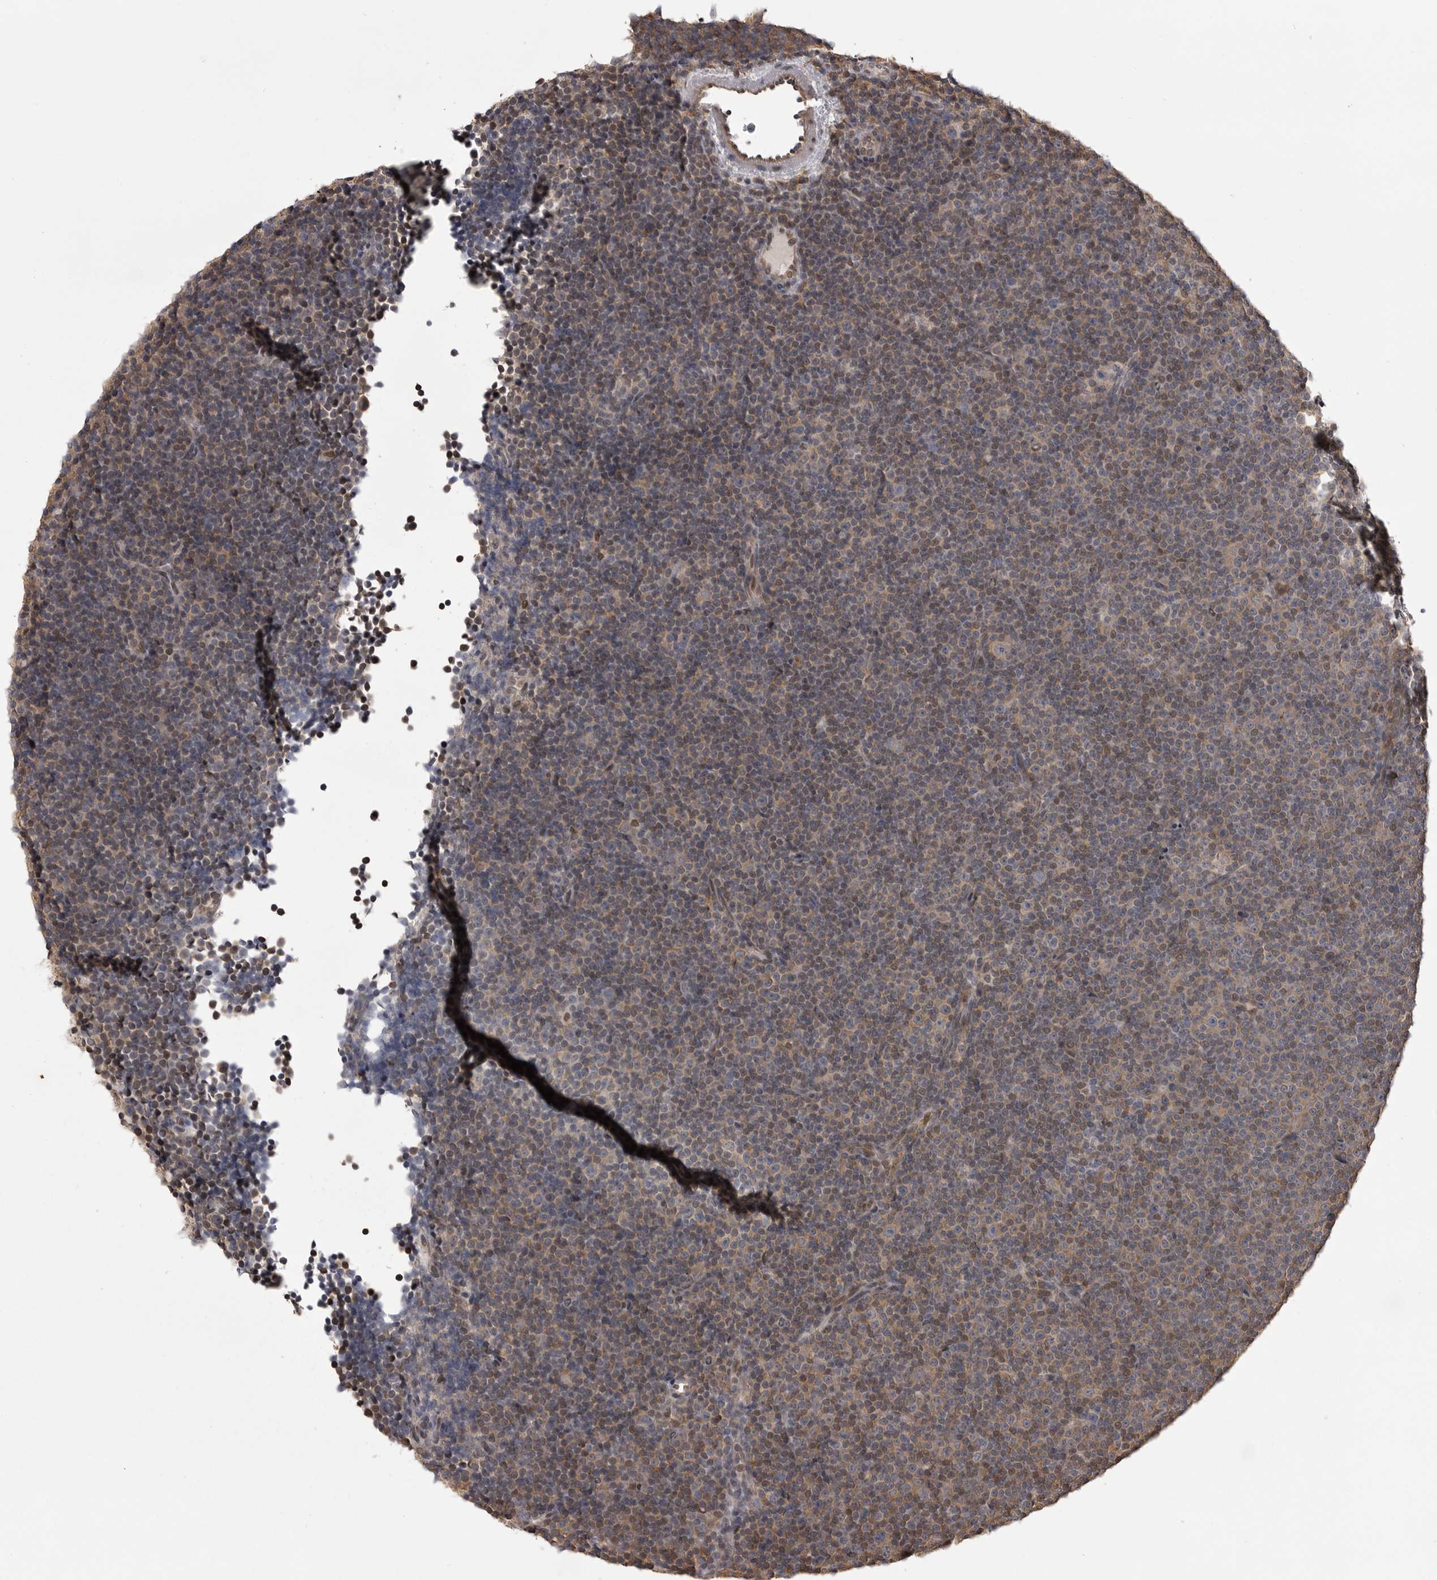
{"staining": {"intensity": "negative", "quantity": "none", "location": "none"}, "tissue": "lymphoma", "cell_type": "Tumor cells", "image_type": "cancer", "snomed": [{"axis": "morphology", "description": "Malignant lymphoma, non-Hodgkin's type, Low grade"}, {"axis": "topography", "description": "Lymph node"}], "caption": "Micrograph shows no significant protein staining in tumor cells of malignant lymphoma, non-Hodgkin's type (low-grade).", "gene": "SNX16", "patient": {"sex": "female", "age": 67}}